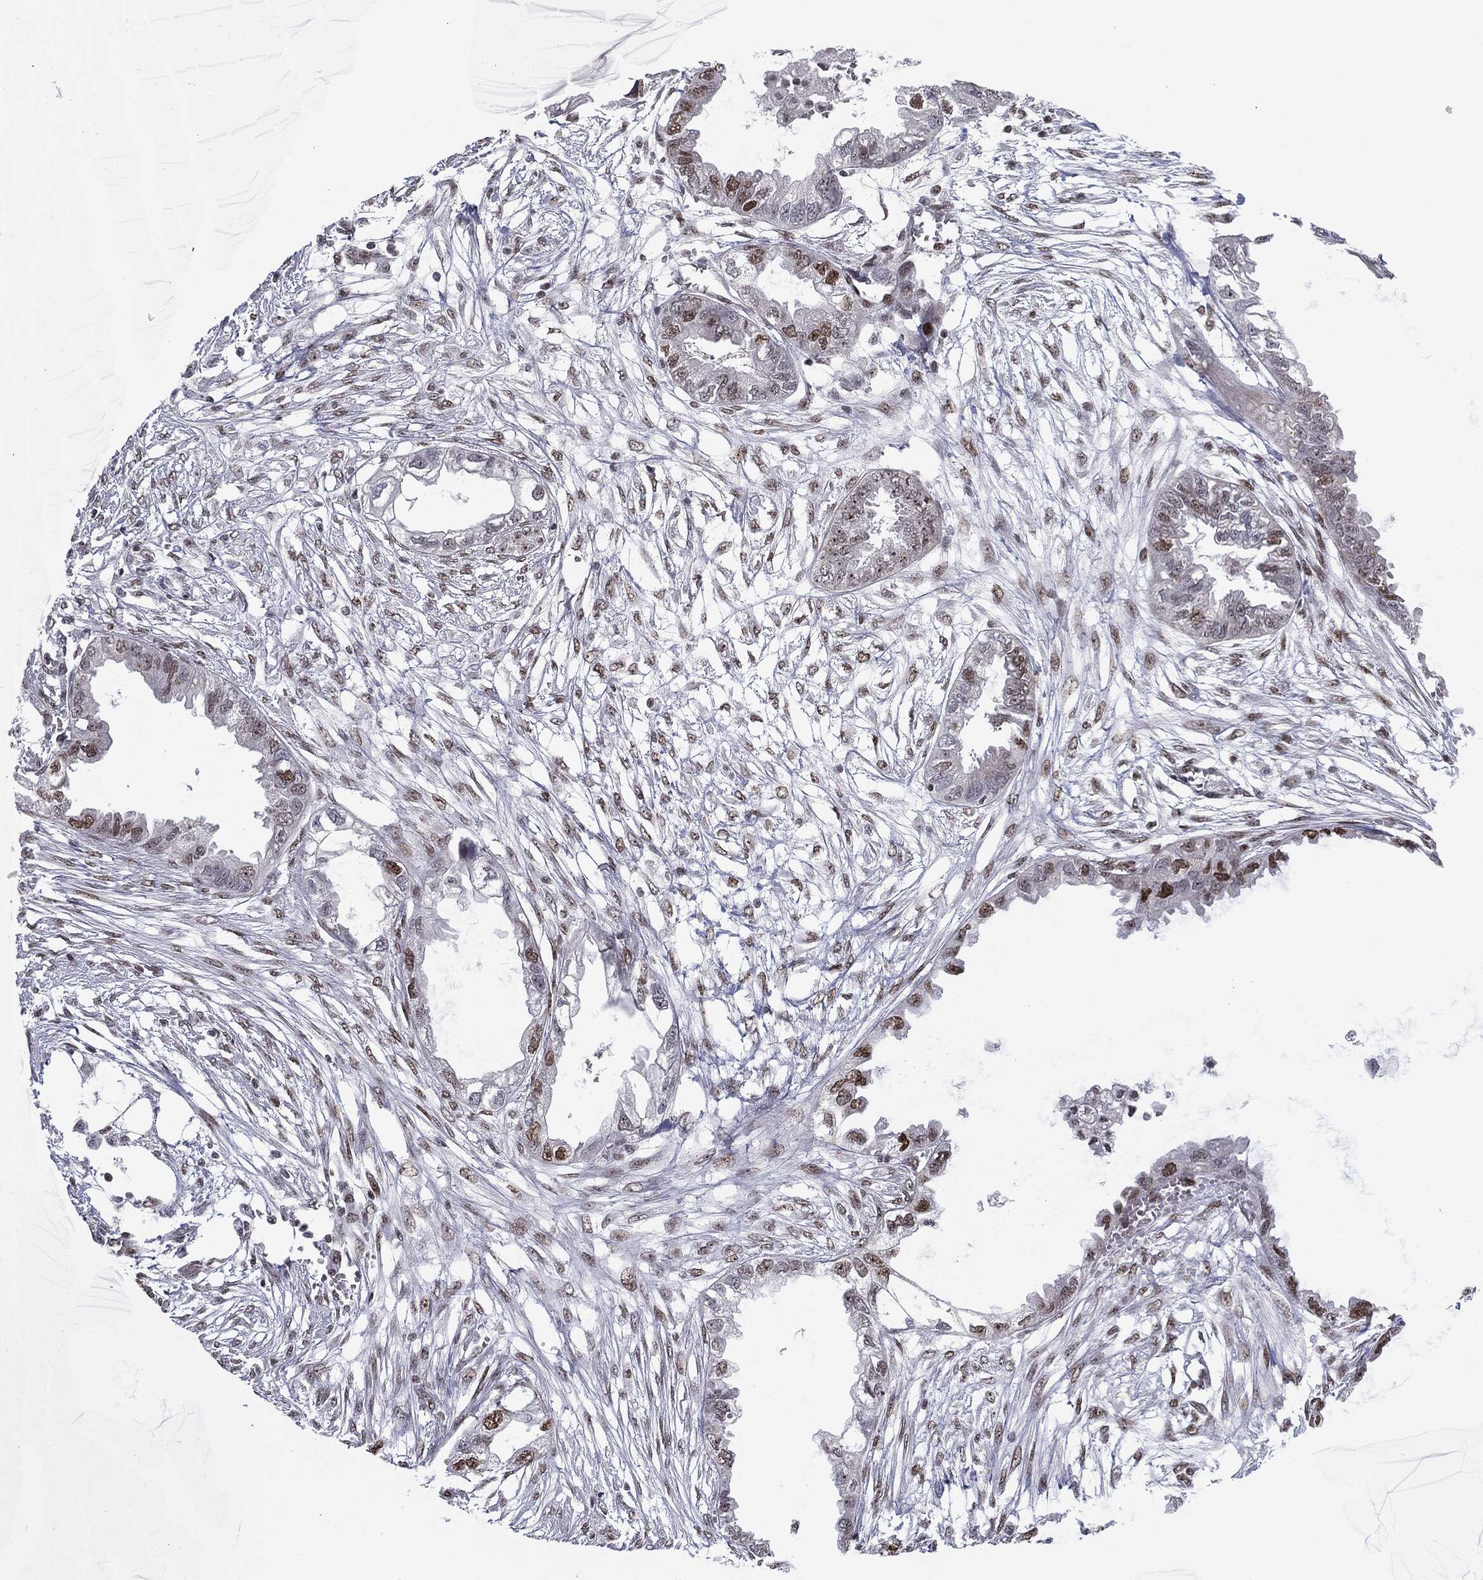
{"staining": {"intensity": "moderate", "quantity": "25%-75%", "location": "nuclear"}, "tissue": "endometrial cancer", "cell_type": "Tumor cells", "image_type": "cancer", "snomed": [{"axis": "morphology", "description": "Adenocarcinoma, NOS"}, {"axis": "morphology", "description": "Adenocarcinoma, metastatic, NOS"}, {"axis": "topography", "description": "Adipose tissue"}, {"axis": "topography", "description": "Endometrium"}], "caption": "A brown stain highlights moderate nuclear positivity of a protein in human endometrial cancer (adenocarcinoma) tumor cells.", "gene": "MDC1", "patient": {"sex": "female", "age": 67}}